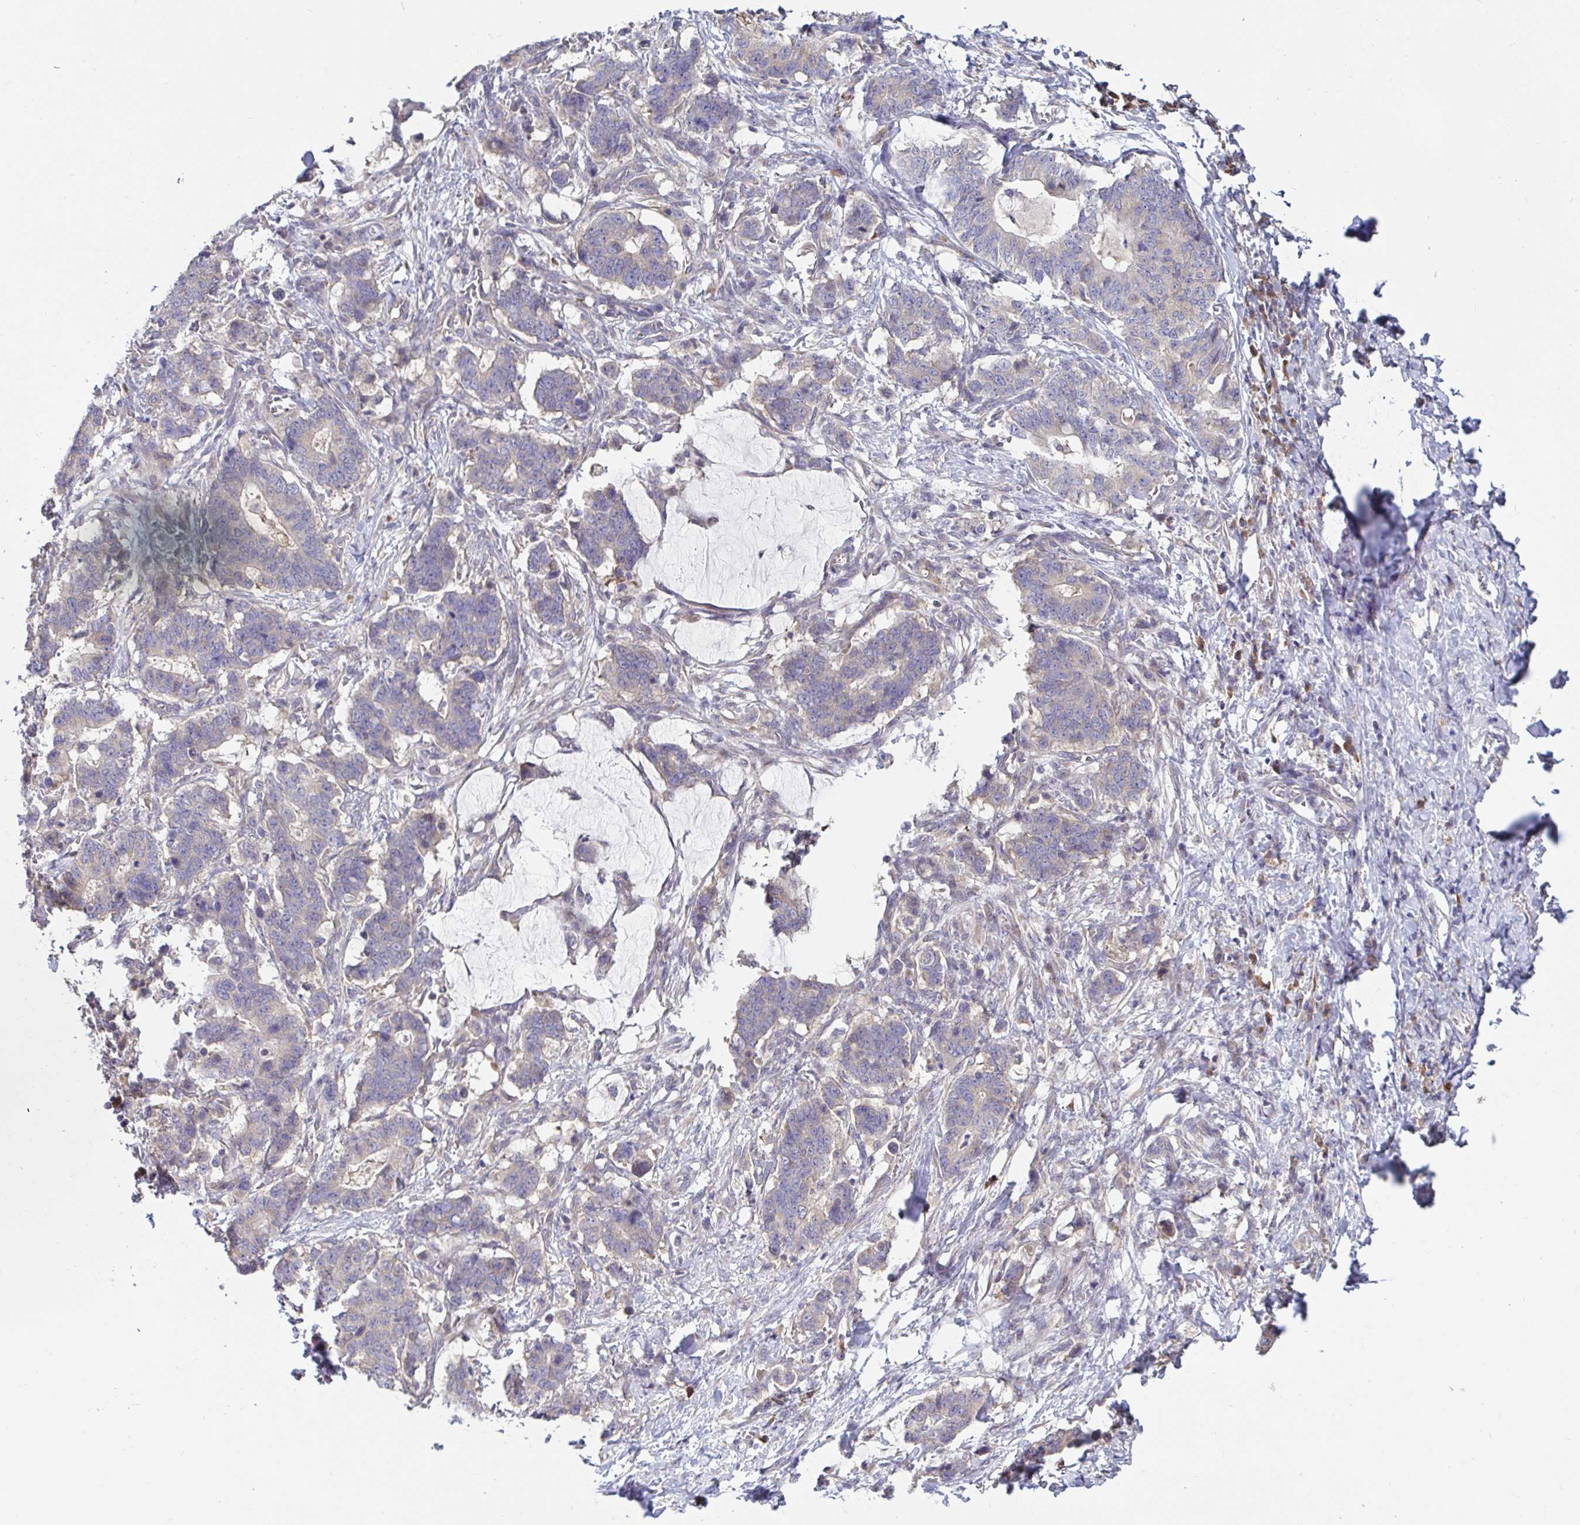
{"staining": {"intensity": "negative", "quantity": "none", "location": "none"}, "tissue": "stomach cancer", "cell_type": "Tumor cells", "image_type": "cancer", "snomed": [{"axis": "morphology", "description": "Normal tissue, NOS"}, {"axis": "morphology", "description": "Adenocarcinoma, NOS"}, {"axis": "topography", "description": "Stomach"}], "caption": "Tumor cells show no significant positivity in adenocarcinoma (stomach). Brightfield microscopy of IHC stained with DAB (3,3'-diaminobenzidine) (brown) and hematoxylin (blue), captured at high magnification.", "gene": "LARP1", "patient": {"sex": "female", "age": 64}}